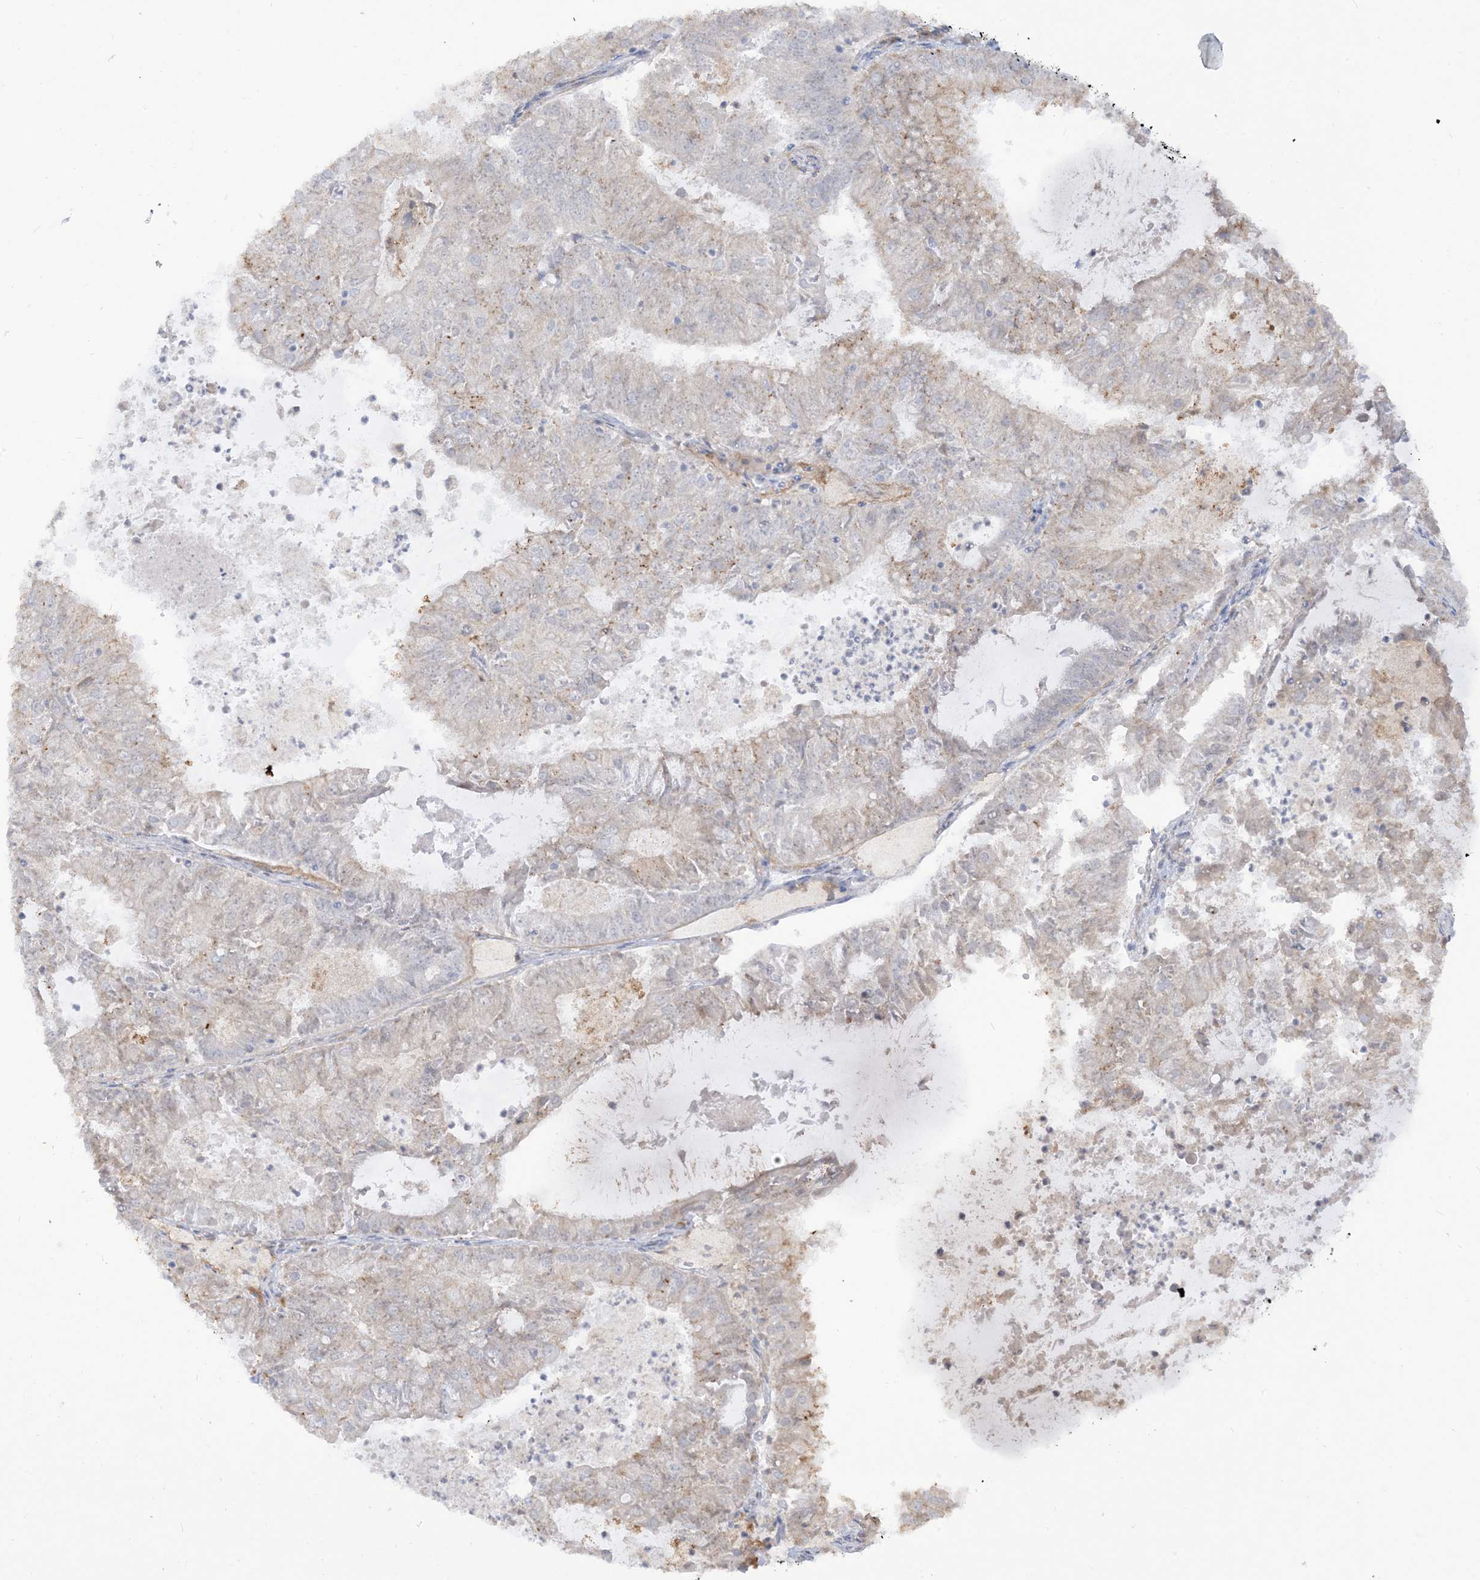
{"staining": {"intensity": "weak", "quantity": "<25%", "location": "cytoplasmic/membranous"}, "tissue": "endometrial cancer", "cell_type": "Tumor cells", "image_type": "cancer", "snomed": [{"axis": "morphology", "description": "Adenocarcinoma, NOS"}, {"axis": "topography", "description": "Endometrium"}], "caption": "Micrograph shows no significant protein expression in tumor cells of endometrial cancer.", "gene": "LOXL3", "patient": {"sex": "female", "age": 57}}